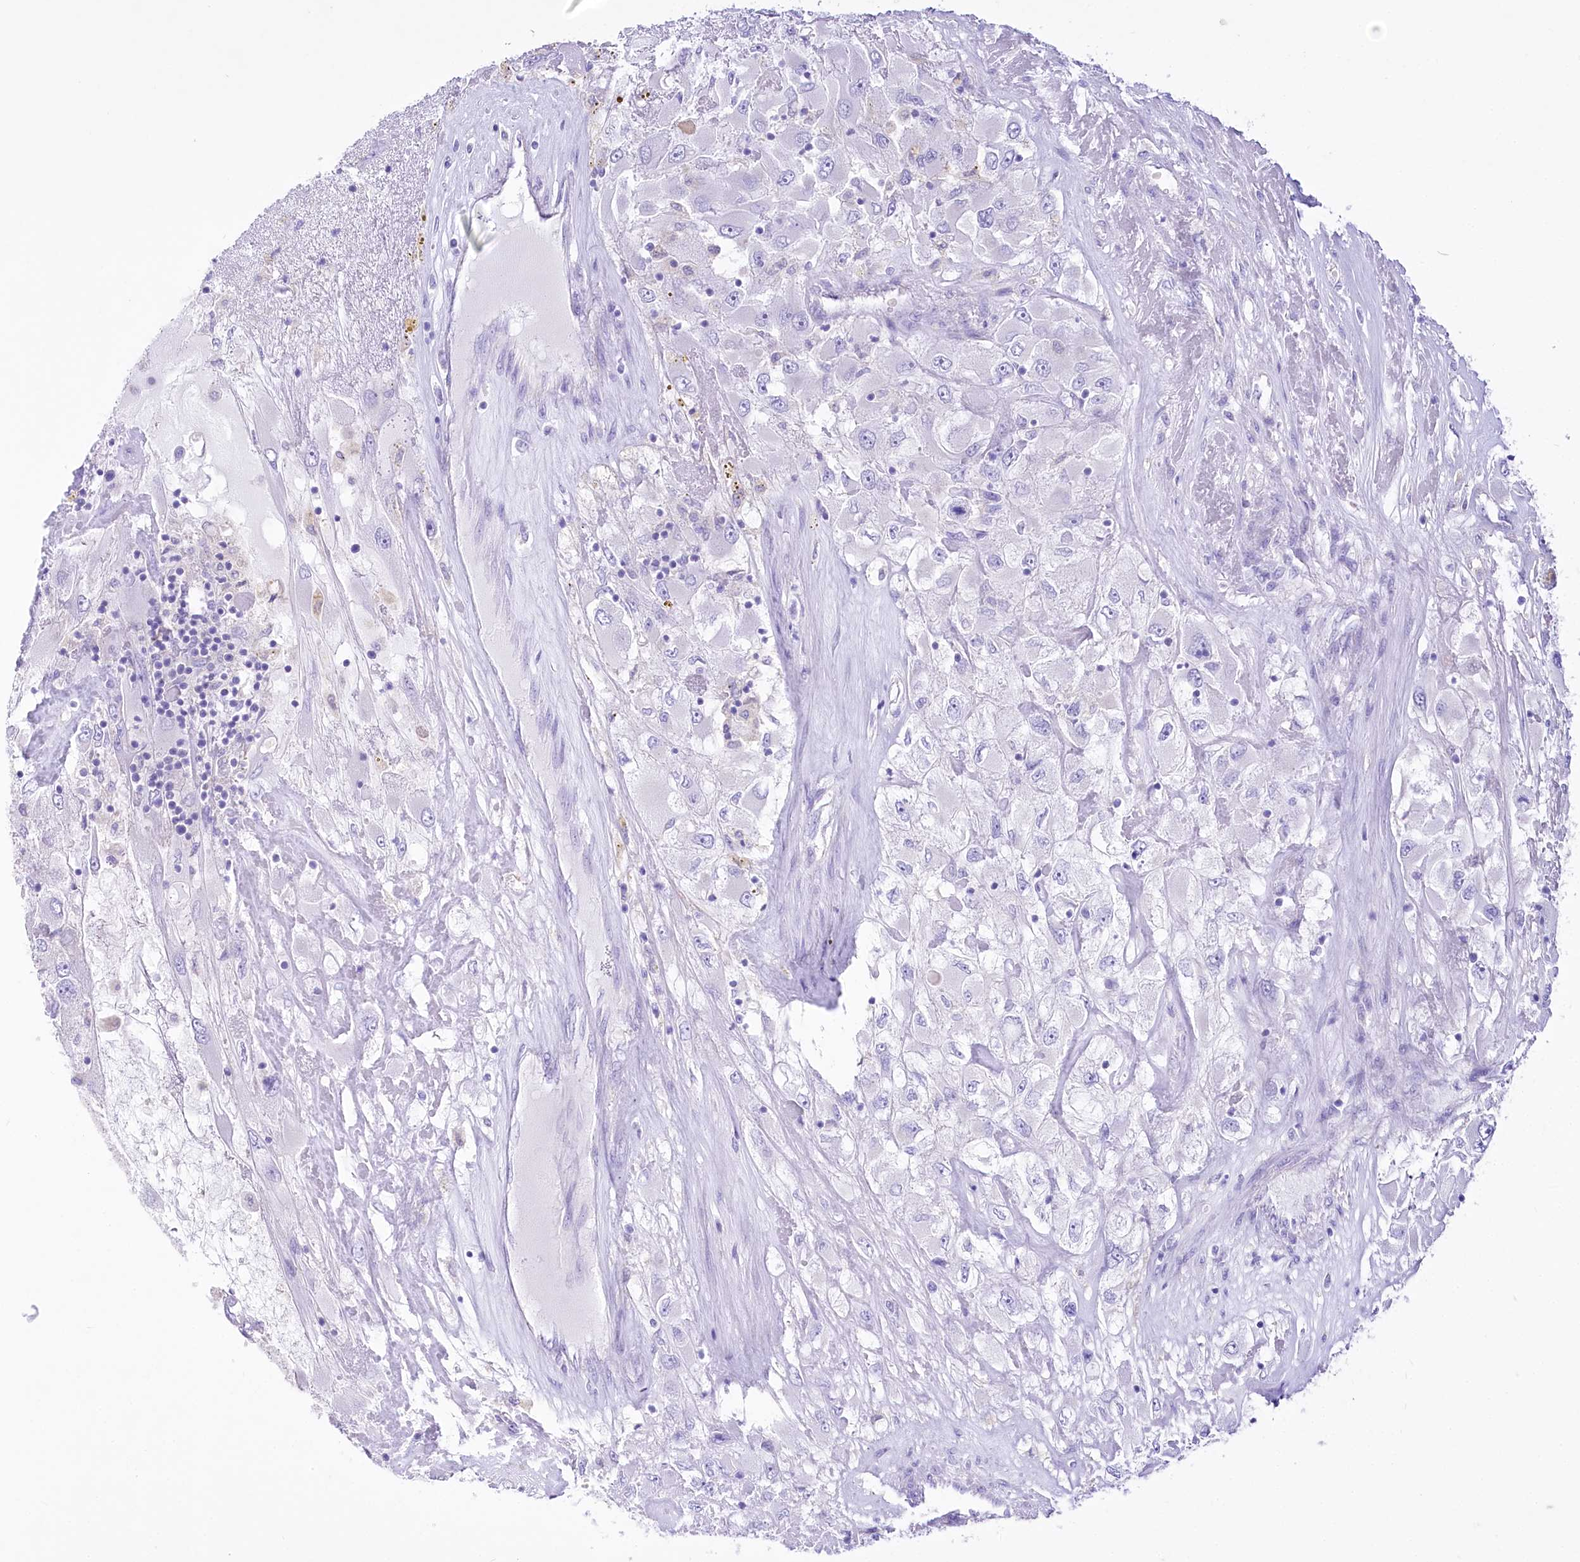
{"staining": {"intensity": "negative", "quantity": "none", "location": "none"}, "tissue": "renal cancer", "cell_type": "Tumor cells", "image_type": "cancer", "snomed": [{"axis": "morphology", "description": "Adenocarcinoma, NOS"}, {"axis": "topography", "description": "Kidney"}], "caption": "Tumor cells are negative for protein expression in human renal cancer.", "gene": "LRRC34", "patient": {"sex": "female", "age": 52}}